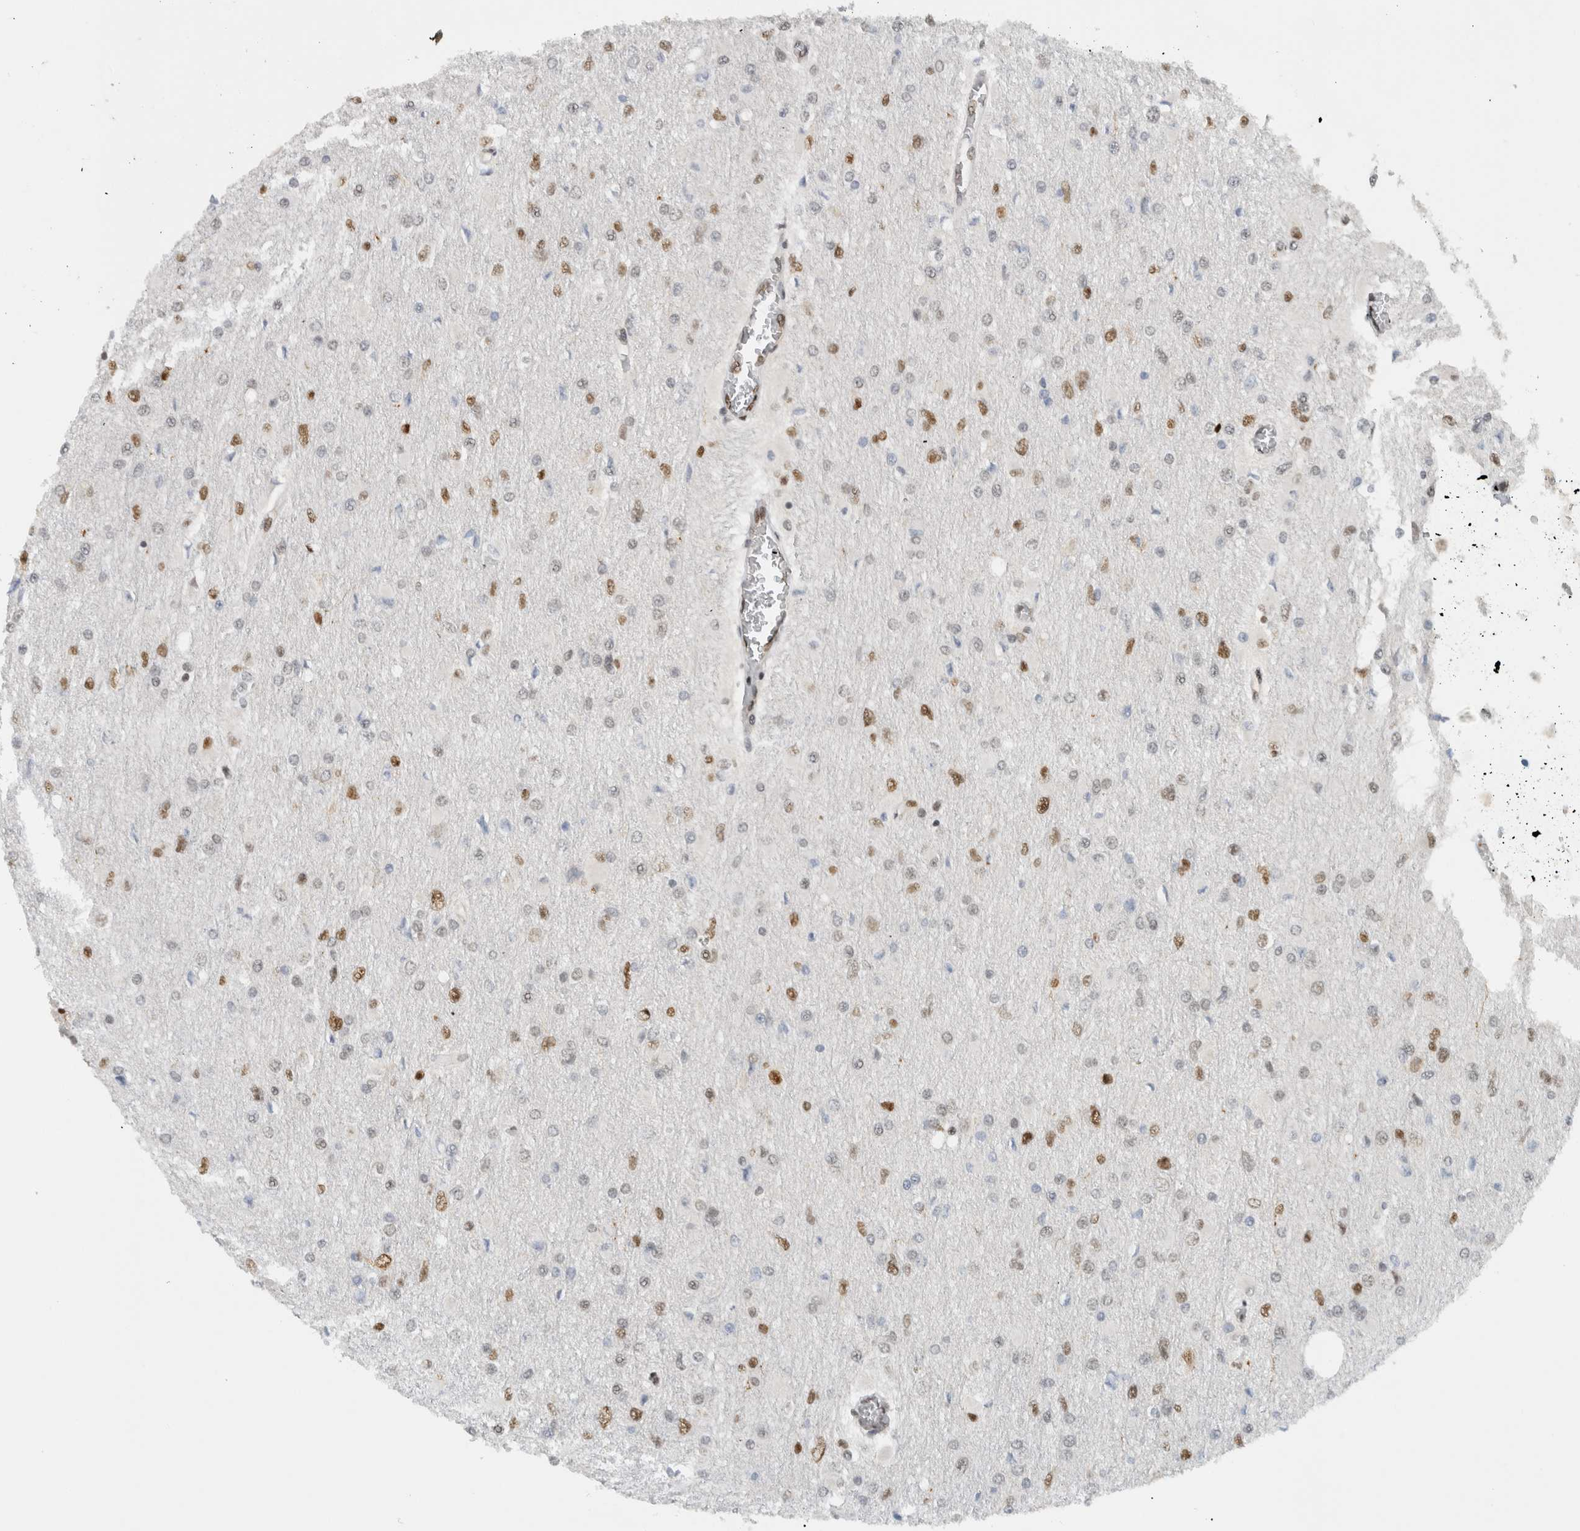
{"staining": {"intensity": "moderate", "quantity": "25%-75%", "location": "nuclear"}, "tissue": "glioma", "cell_type": "Tumor cells", "image_type": "cancer", "snomed": [{"axis": "morphology", "description": "Glioma, malignant, High grade"}, {"axis": "topography", "description": "Cerebral cortex"}], "caption": "High-power microscopy captured an immunohistochemistry (IHC) image of malignant high-grade glioma, revealing moderate nuclear expression in approximately 25%-75% of tumor cells. Using DAB (3,3'-diaminobenzidine) (brown) and hematoxylin (blue) stains, captured at high magnification using brightfield microscopy.", "gene": "HNRNPR", "patient": {"sex": "female", "age": 36}}